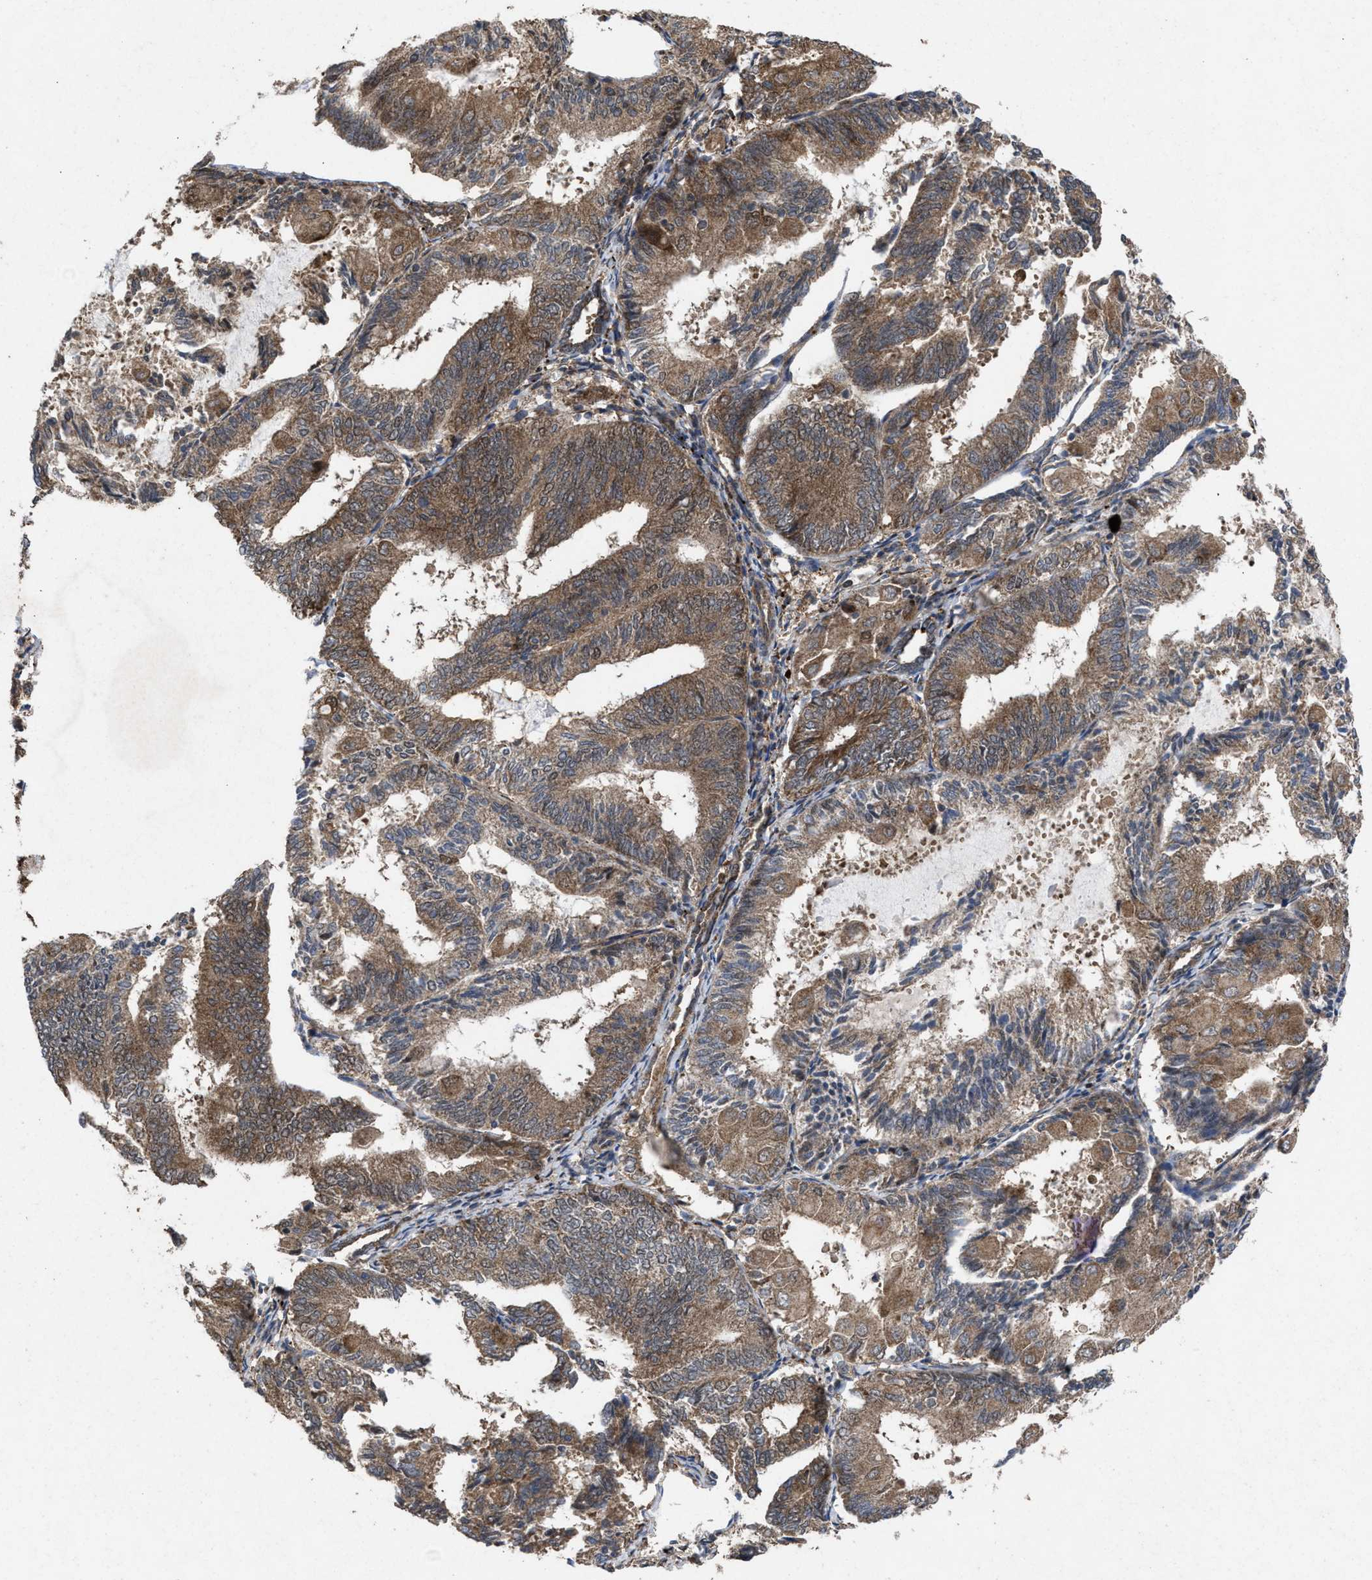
{"staining": {"intensity": "moderate", "quantity": ">75%", "location": "cytoplasmic/membranous"}, "tissue": "endometrial cancer", "cell_type": "Tumor cells", "image_type": "cancer", "snomed": [{"axis": "morphology", "description": "Adenocarcinoma, NOS"}, {"axis": "topography", "description": "Endometrium"}], "caption": "Immunohistochemical staining of endometrial cancer (adenocarcinoma) demonstrates moderate cytoplasmic/membranous protein staining in about >75% of tumor cells. (DAB (3,3'-diaminobenzidine) IHC with brightfield microscopy, high magnification).", "gene": "MSI2", "patient": {"sex": "female", "age": 81}}